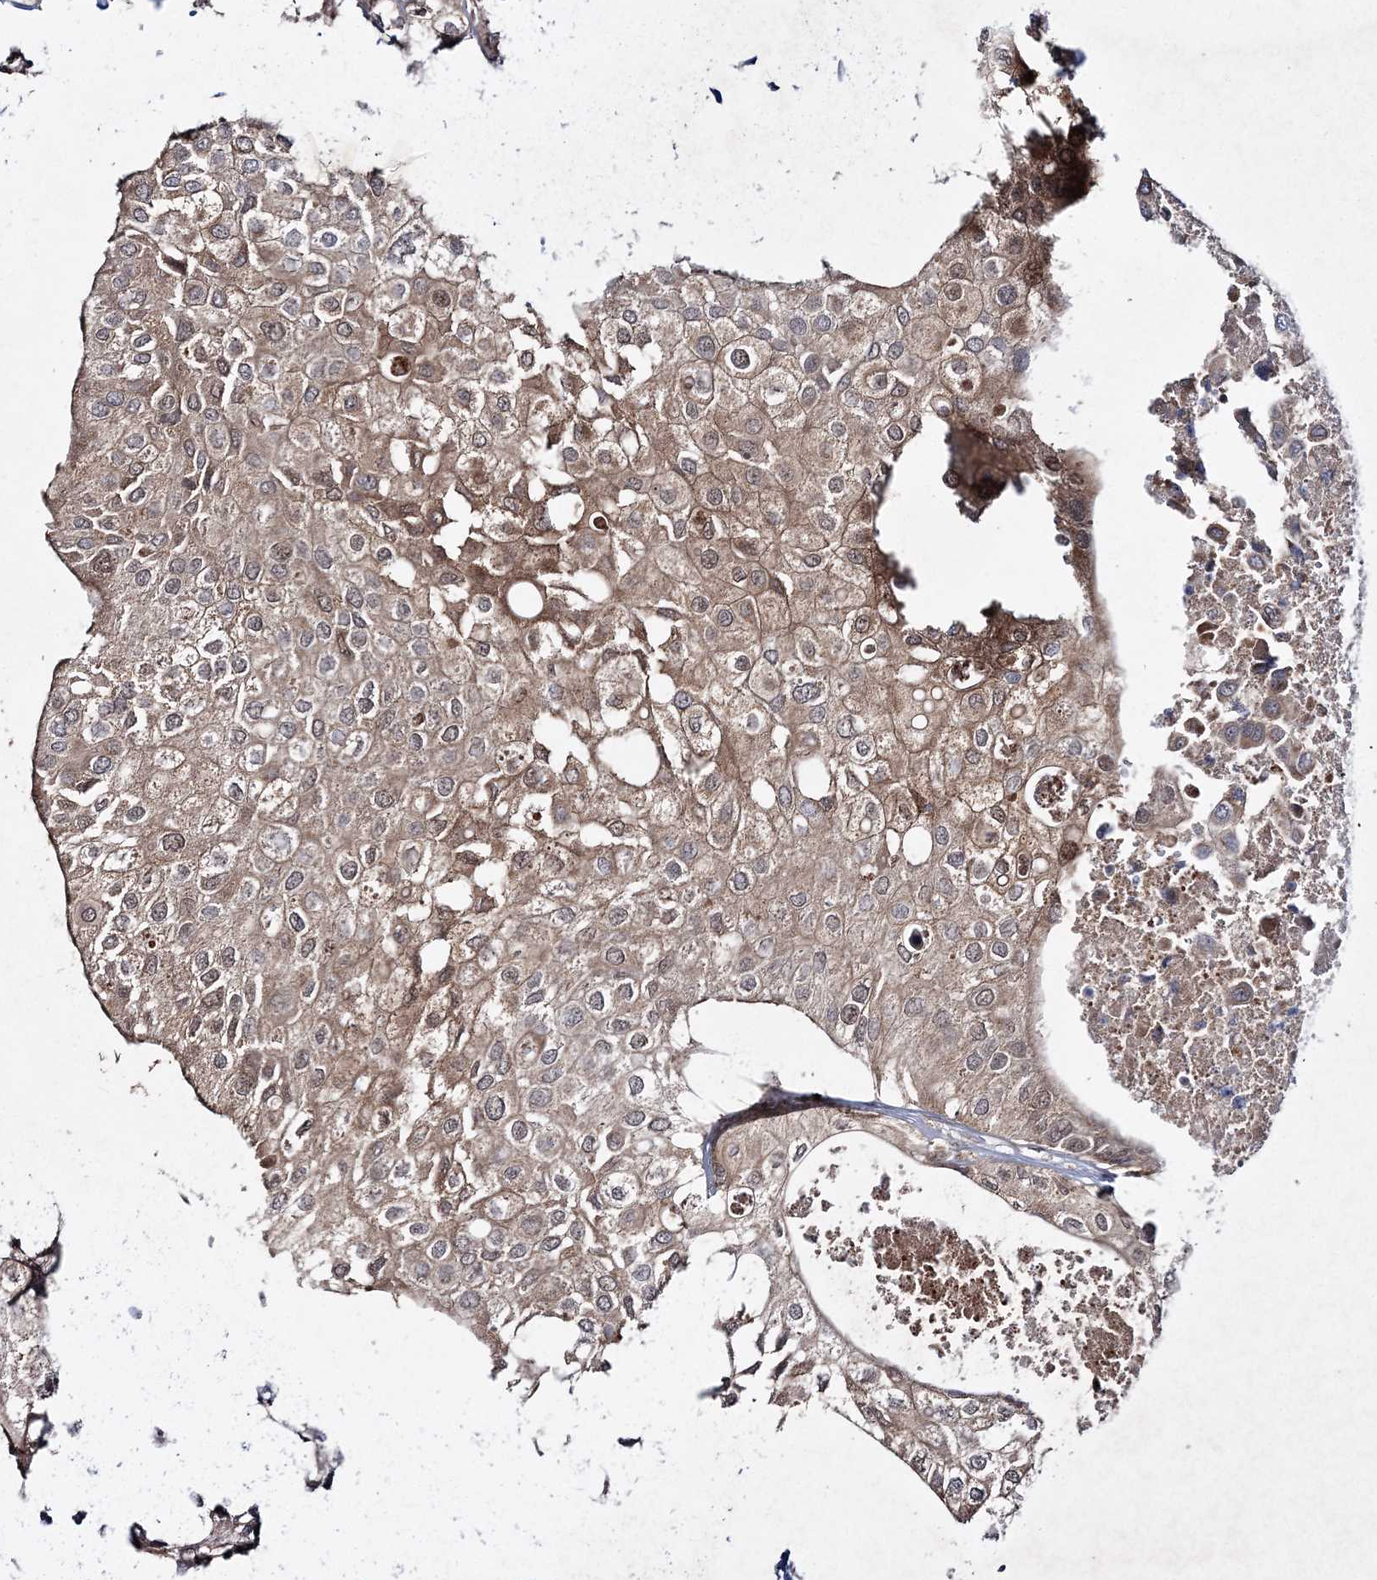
{"staining": {"intensity": "weak", "quantity": ">75%", "location": "cytoplasmic/membranous"}, "tissue": "urothelial cancer", "cell_type": "Tumor cells", "image_type": "cancer", "snomed": [{"axis": "morphology", "description": "Urothelial carcinoma, High grade"}, {"axis": "topography", "description": "Urinary bladder"}], "caption": "The immunohistochemical stain highlights weak cytoplasmic/membranous staining in tumor cells of high-grade urothelial carcinoma tissue.", "gene": "MOCS2", "patient": {"sex": "male", "age": 64}}